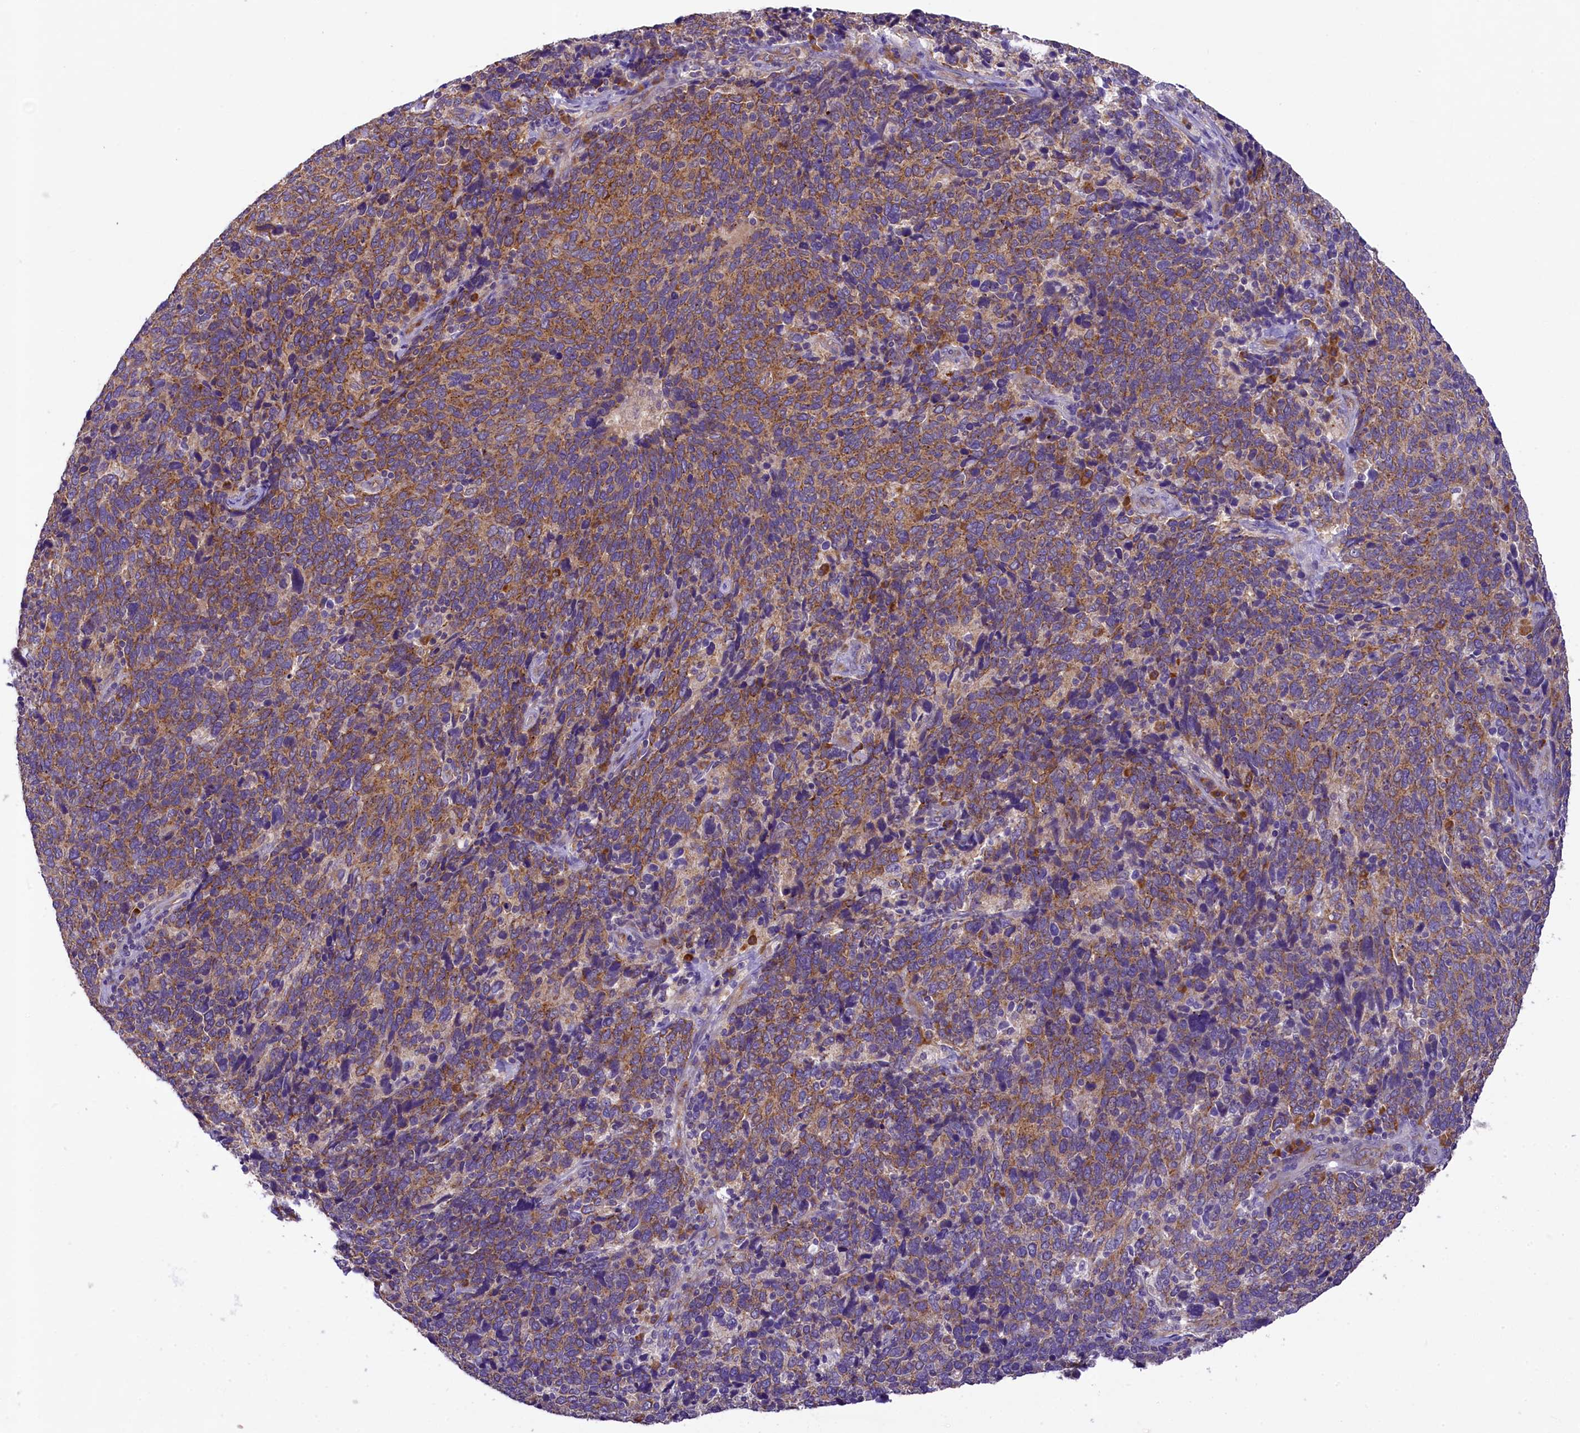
{"staining": {"intensity": "strong", "quantity": "25%-75%", "location": "cytoplasmic/membranous"}, "tissue": "cervical cancer", "cell_type": "Tumor cells", "image_type": "cancer", "snomed": [{"axis": "morphology", "description": "Squamous cell carcinoma, NOS"}, {"axis": "topography", "description": "Cervix"}], "caption": "About 25%-75% of tumor cells in human squamous cell carcinoma (cervical) exhibit strong cytoplasmic/membranous protein staining as visualized by brown immunohistochemical staining.", "gene": "LARP4", "patient": {"sex": "female", "age": 41}}